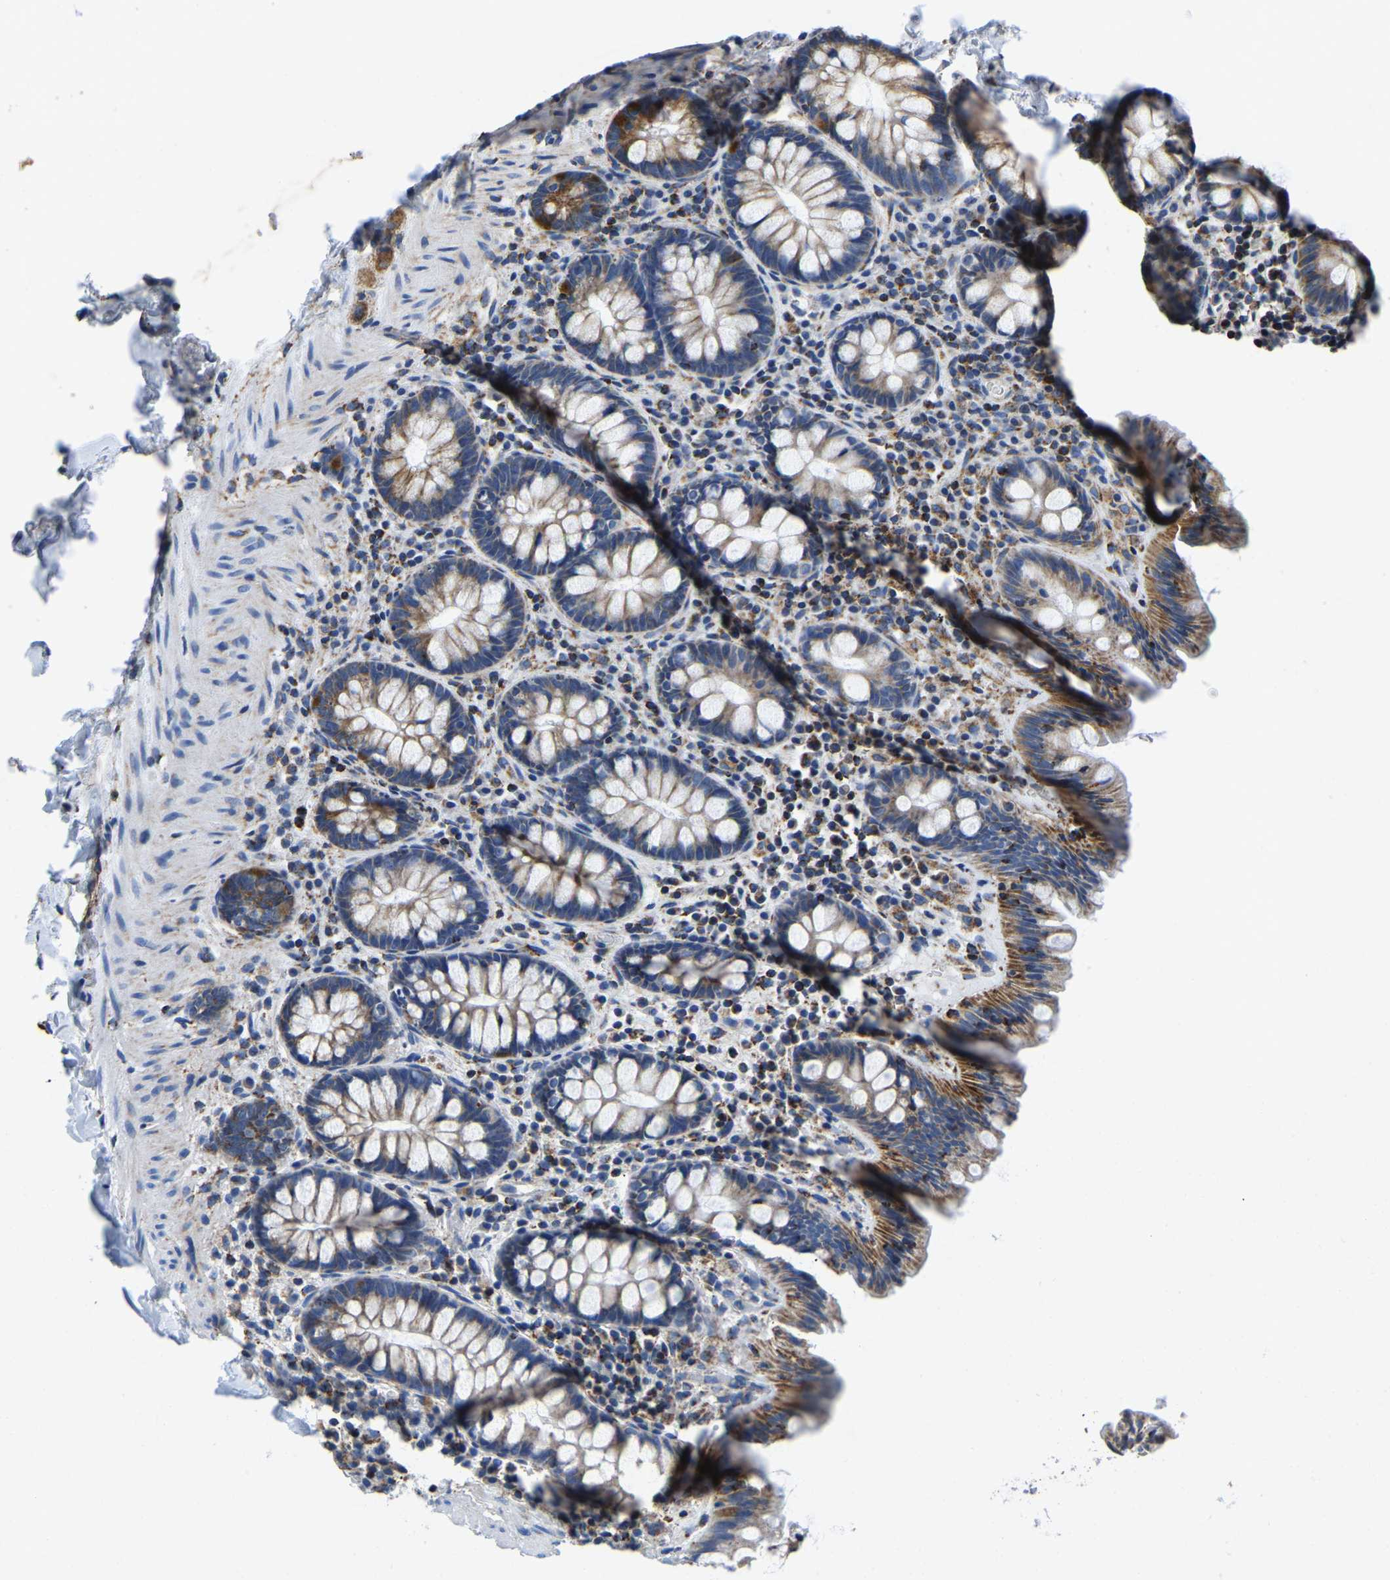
{"staining": {"intensity": "negative", "quantity": "none", "location": "none"}, "tissue": "colon", "cell_type": "Endothelial cells", "image_type": "normal", "snomed": [{"axis": "morphology", "description": "Normal tissue, NOS"}, {"axis": "topography", "description": "Colon"}], "caption": "An IHC histopathology image of normal colon is shown. There is no staining in endothelial cells of colon.", "gene": "SFXN1", "patient": {"sex": "female", "age": 80}}